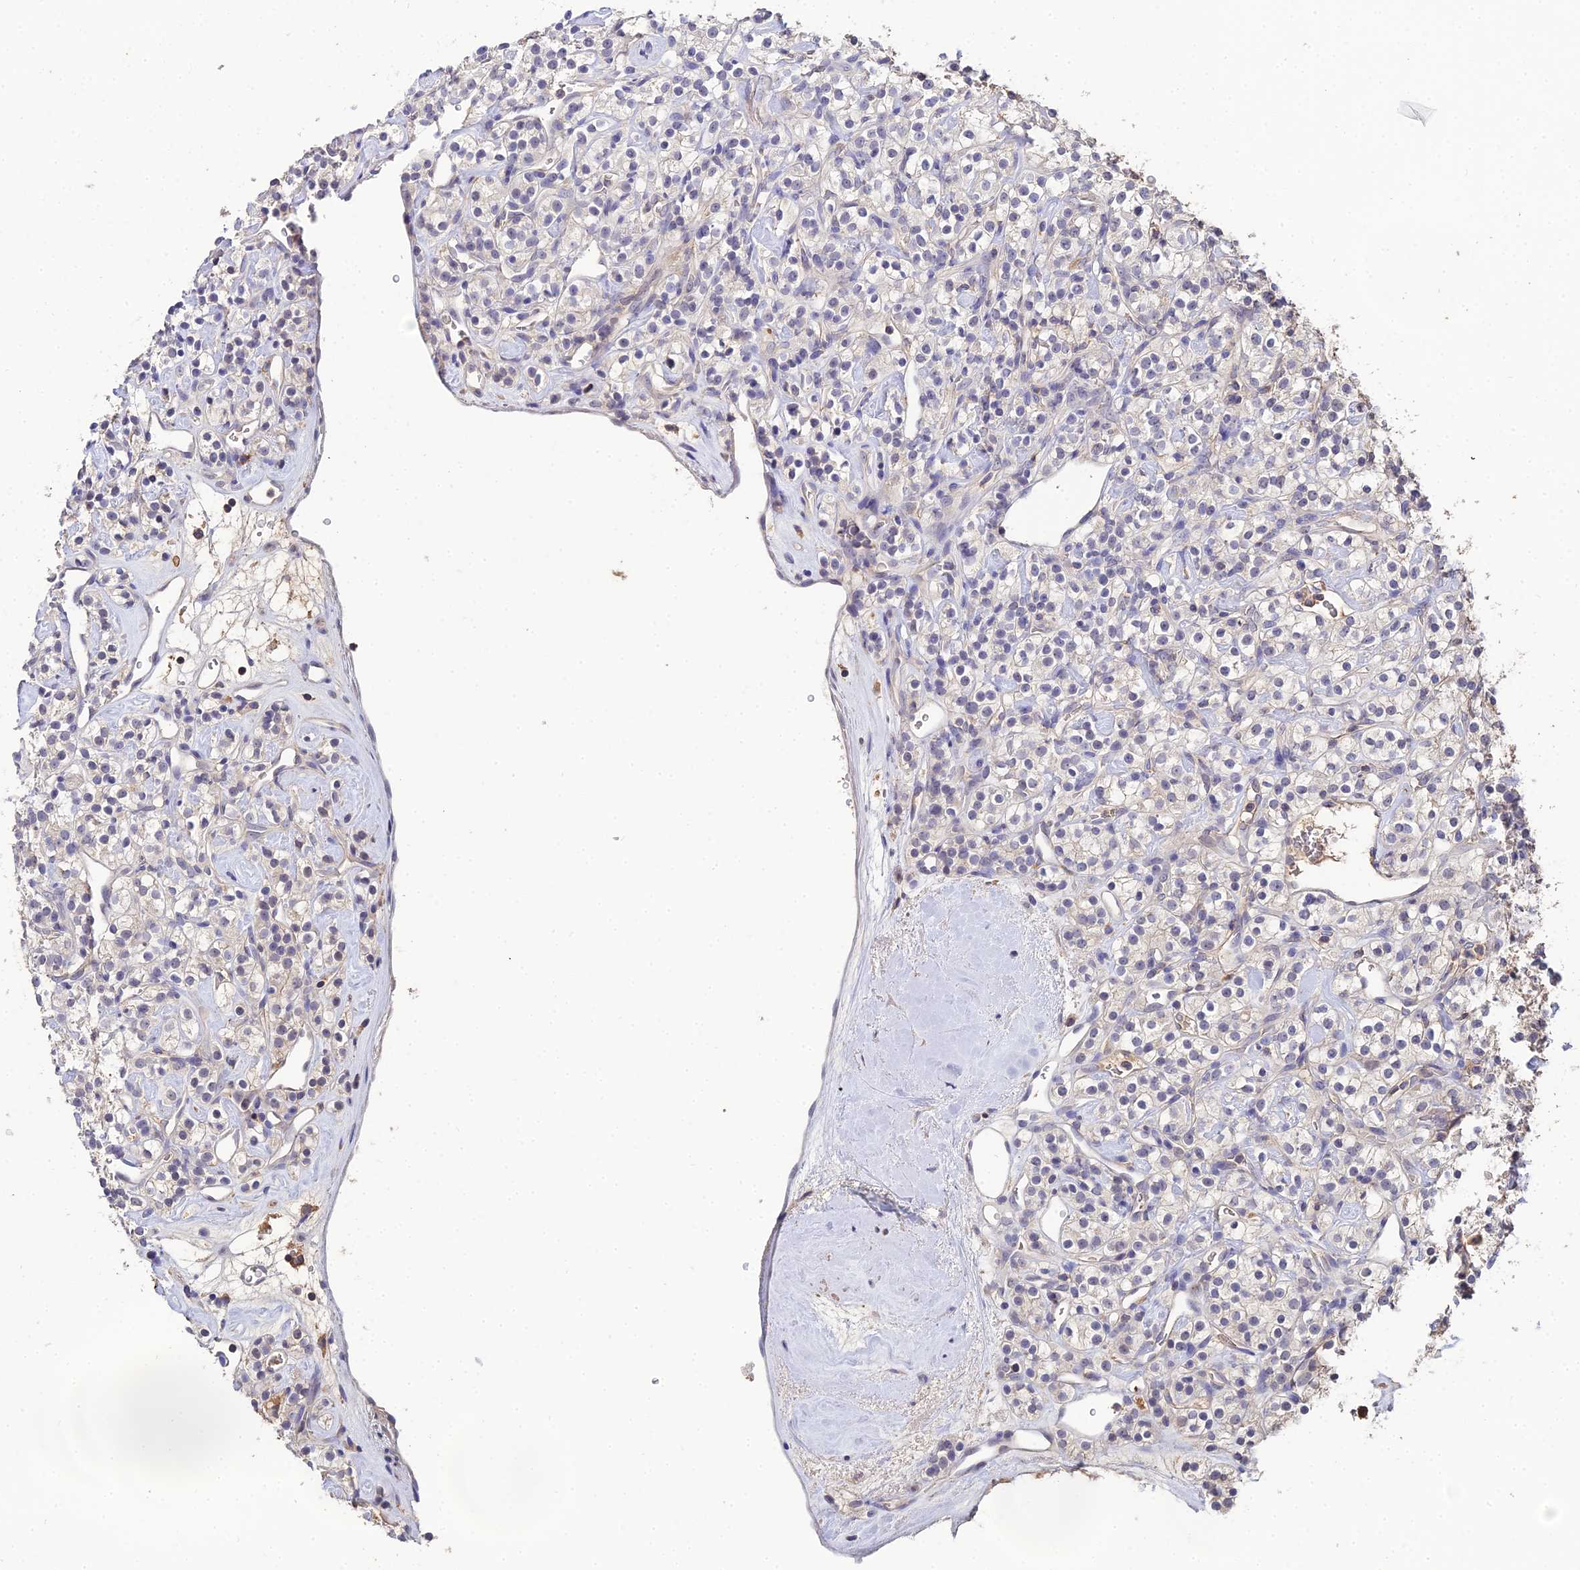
{"staining": {"intensity": "negative", "quantity": "none", "location": "none"}, "tissue": "renal cancer", "cell_type": "Tumor cells", "image_type": "cancer", "snomed": [{"axis": "morphology", "description": "Adenocarcinoma, NOS"}, {"axis": "topography", "description": "Kidney"}], "caption": "Immunohistochemical staining of human renal cancer shows no significant staining in tumor cells.", "gene": "LSM5", "patient": {"sex": "male", "age": 77}}